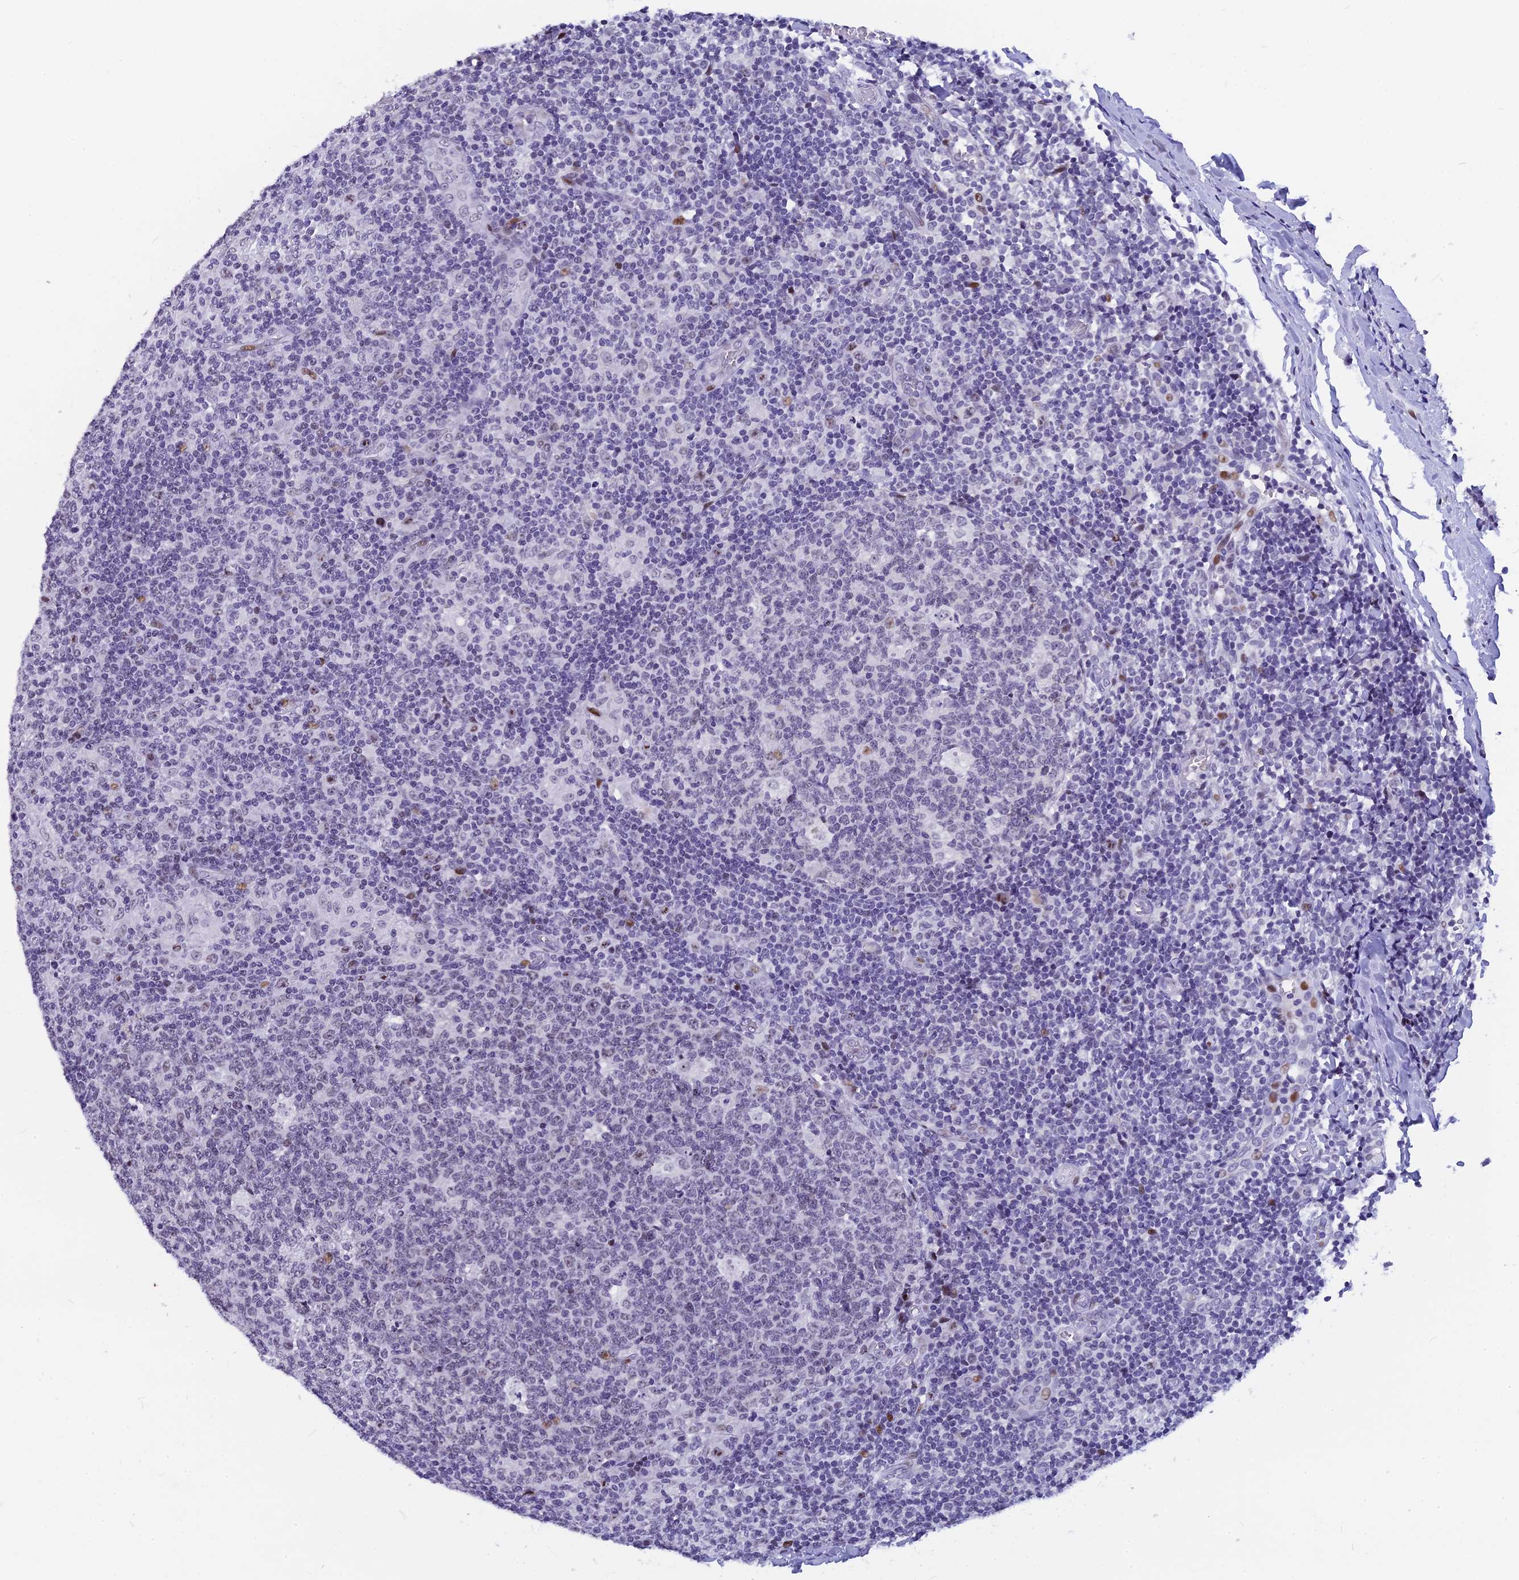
{"staining": {"intensity": "negative", "quantity": "none", "location": "none"}, "tissue": "tonsil", "cell_type": "Germinal center cells", "image_type": "normal", "snomed": [{"axis": "morphology", "description": "Normal tissue, NOS"}, {"axis": "topography", "description": "Tonsil"}], "caption": "DAB immunohistochemical staining of normal tonsil exhibits no significant staining in germinal center cells.", "gene": "NSA2", "patient": {"sex": "female", "age": 19}}